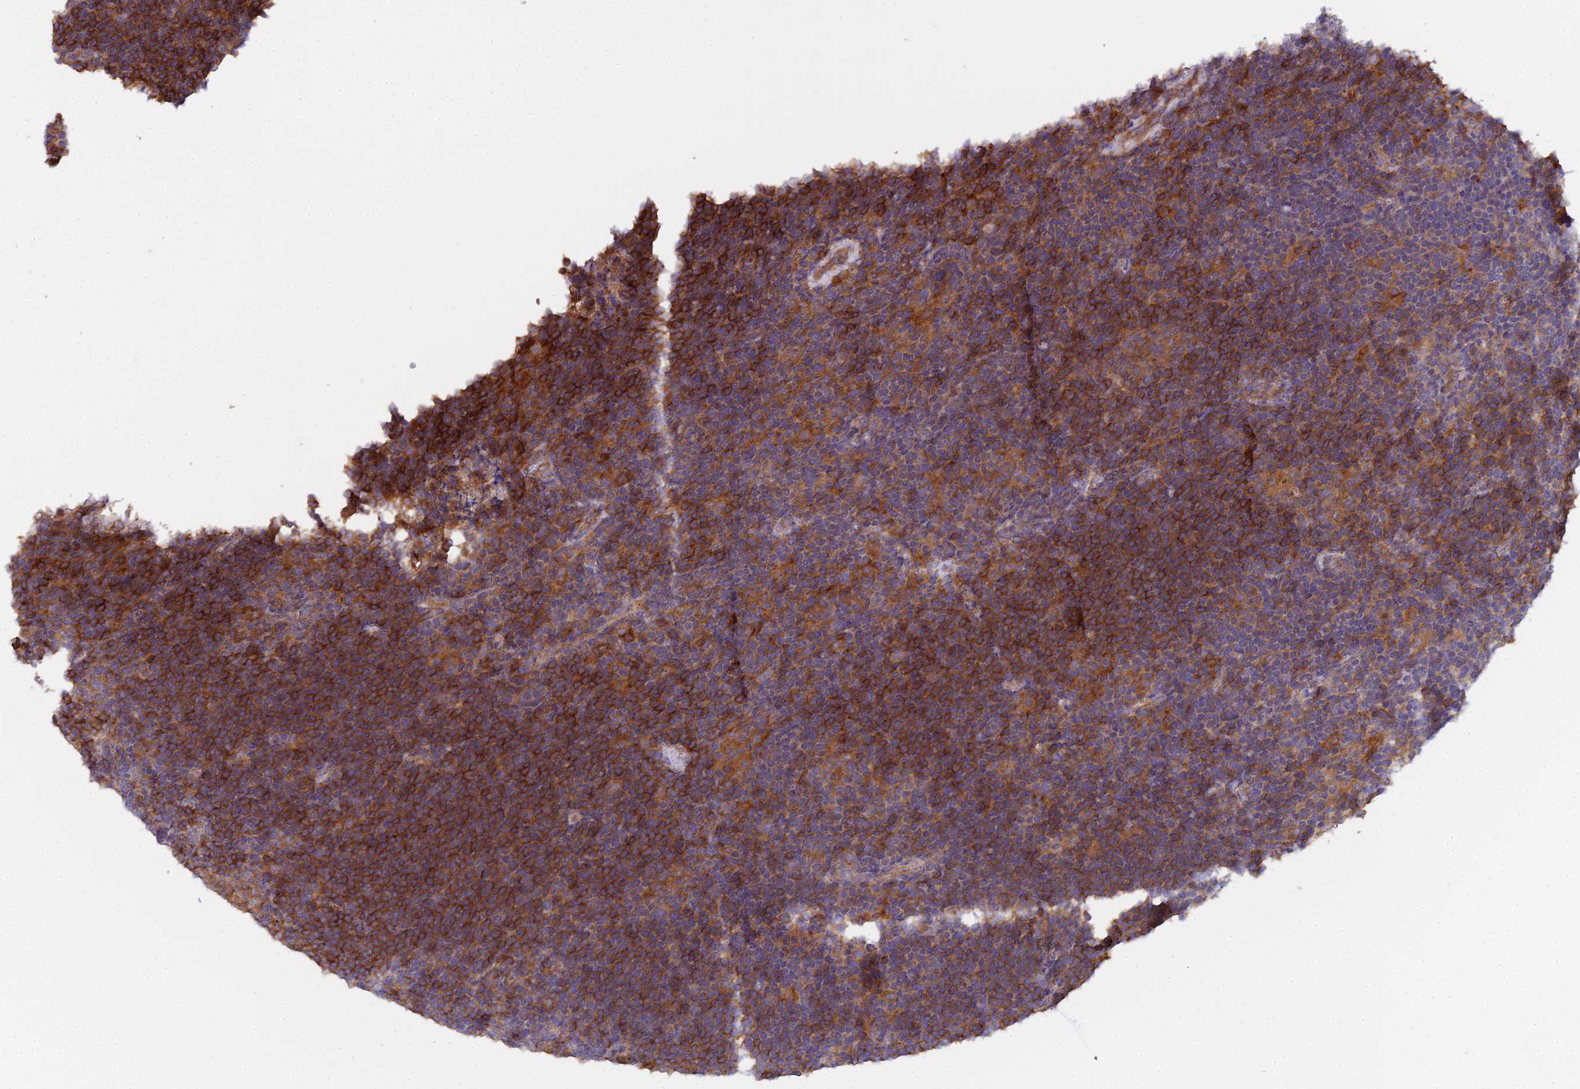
{"staining": {"intensity": "weak", "quantity": "25%-75%", "location": "cytoplasmic/membranous"}, "tissue": "lymphoma", "cell_type": "Tumor cells", "image_type": "cancer", "snomed": [{"axis": "morphology", "description": "Hodgkin's disease, NOS"}, {"axis": "topography", "description": "Lymph node"}], "caption": "A histopathology image of human lymphoma stained for a protein reveals weak cytoplasmic/membranous brown staining in tumor cells.", "gene": "CCDC167", "patient": {"sex": "female", "age": 57}}